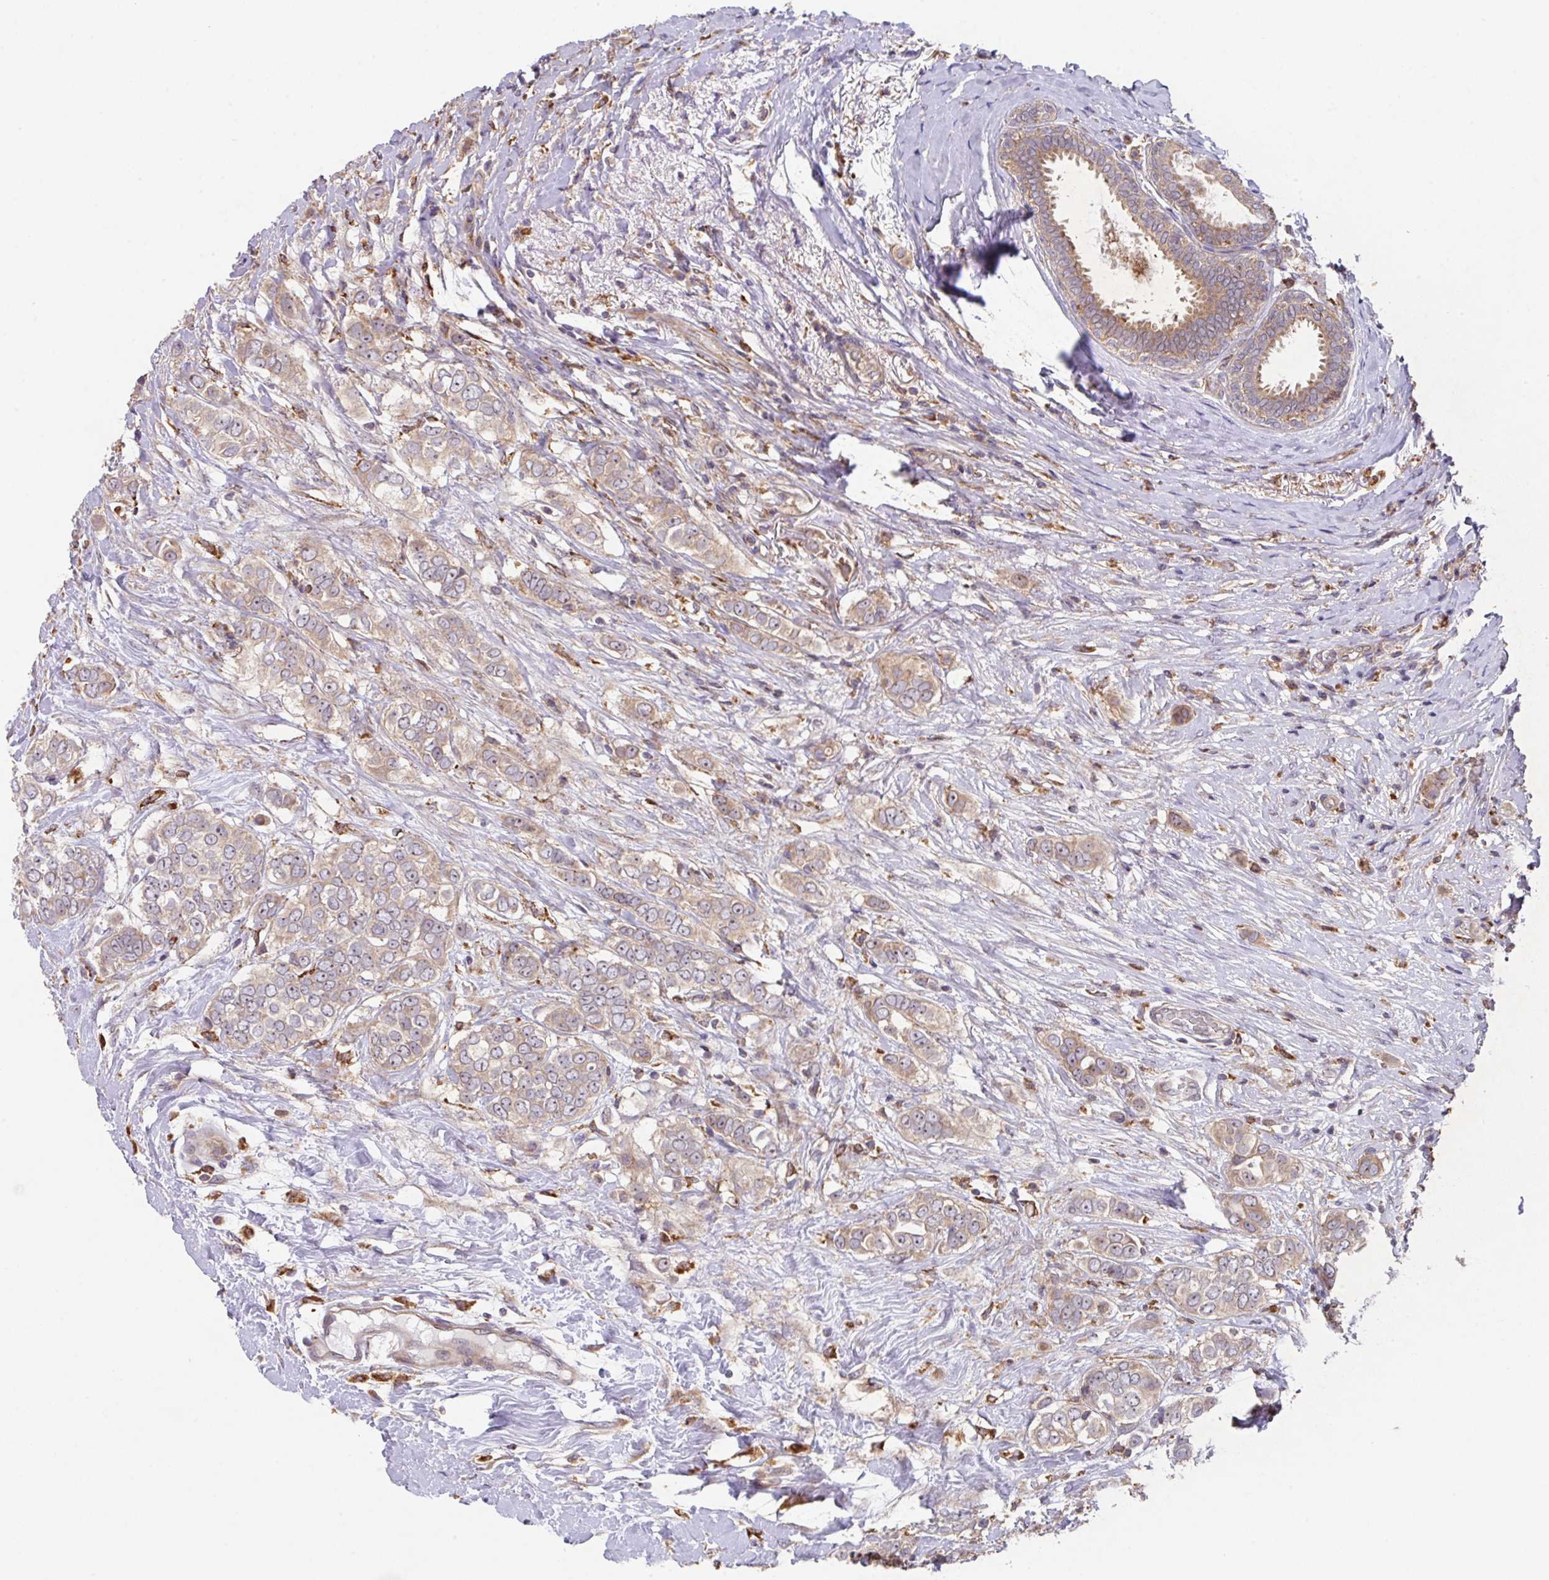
{"staining": {"intensity": "weak", "quantity": ">75%", "location": "cytoplasmic/membranous"}, "tissue": "breast cancer", "cell_type": "Tumor cells", "image_type": "cancer", "snomed": [{"axis": "morphology", "description": "Lobular carcinoma"}, {"axis": "topography", "description": "Breast"}], "caption": "Approximately >75% of tumor cells in breast cancer (lobular carcinoma) exhibit weak cytoplasmic/membranous protein staining as visualized by brown immunohistochemical staining.", "gene": "TRIM14", "patient": {"sex": "female", "age": 51}}